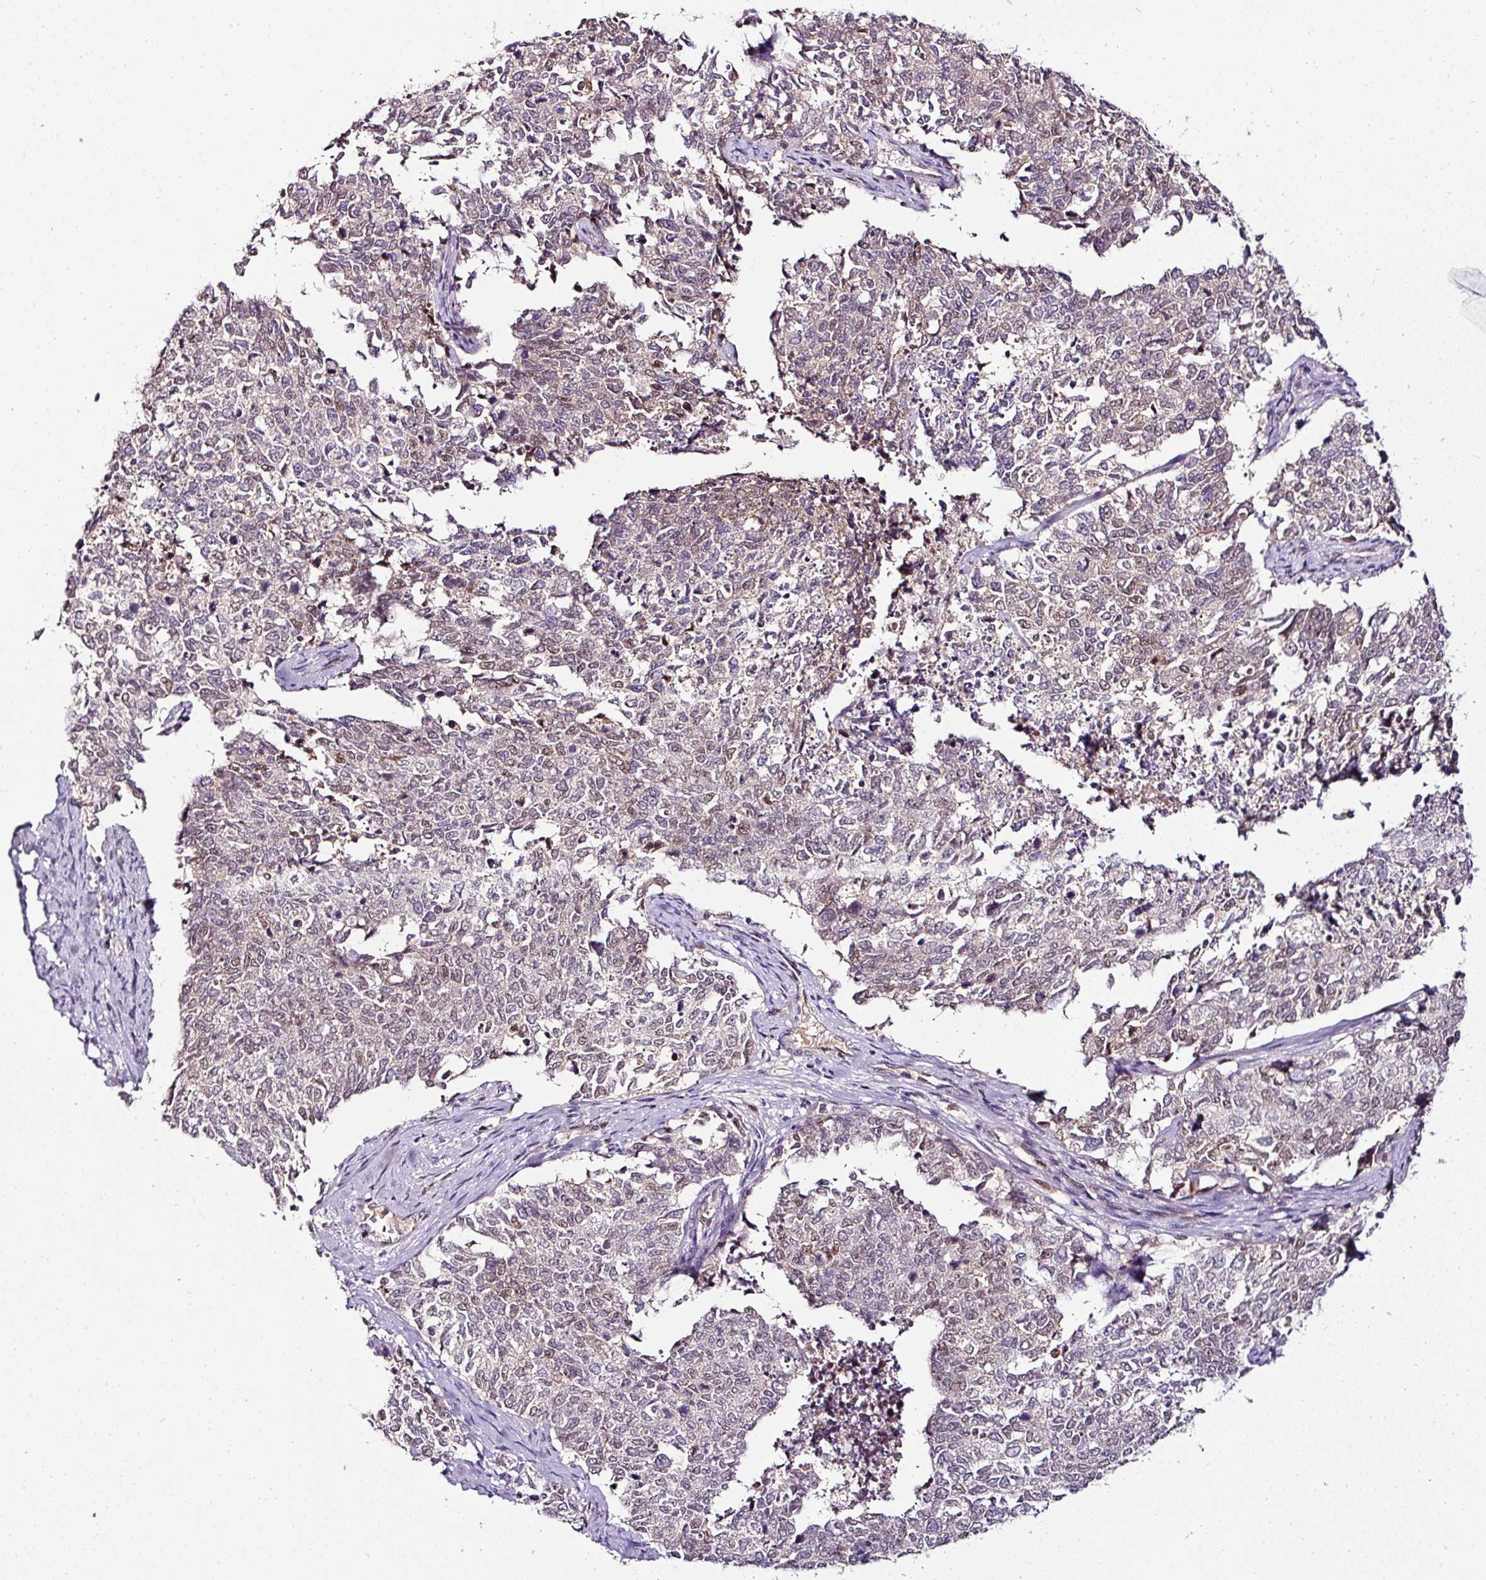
{"staining": {"intensity": "weak", "quantity": "25%-75%", "location": "nuclear"}, "tissue": "cervical cancer", "cell_type": "Tumor cells", "image_type": "cancer", "snomed": [{"axis": "morphology", "description": "Squamous cell carcinoma, NOS"}, {"axis": "topography", "description": "Cervix"}], "caption": "Immunohistochemical staining of squamous cell carcinoma (cervical) displays low levels of weak nuclear protein positivity in approximately 25%-75% of tumor cells. Nuclei are stained in blue.", "gene": "KLF16", "patient": {"sex": "female", "age": 63}}